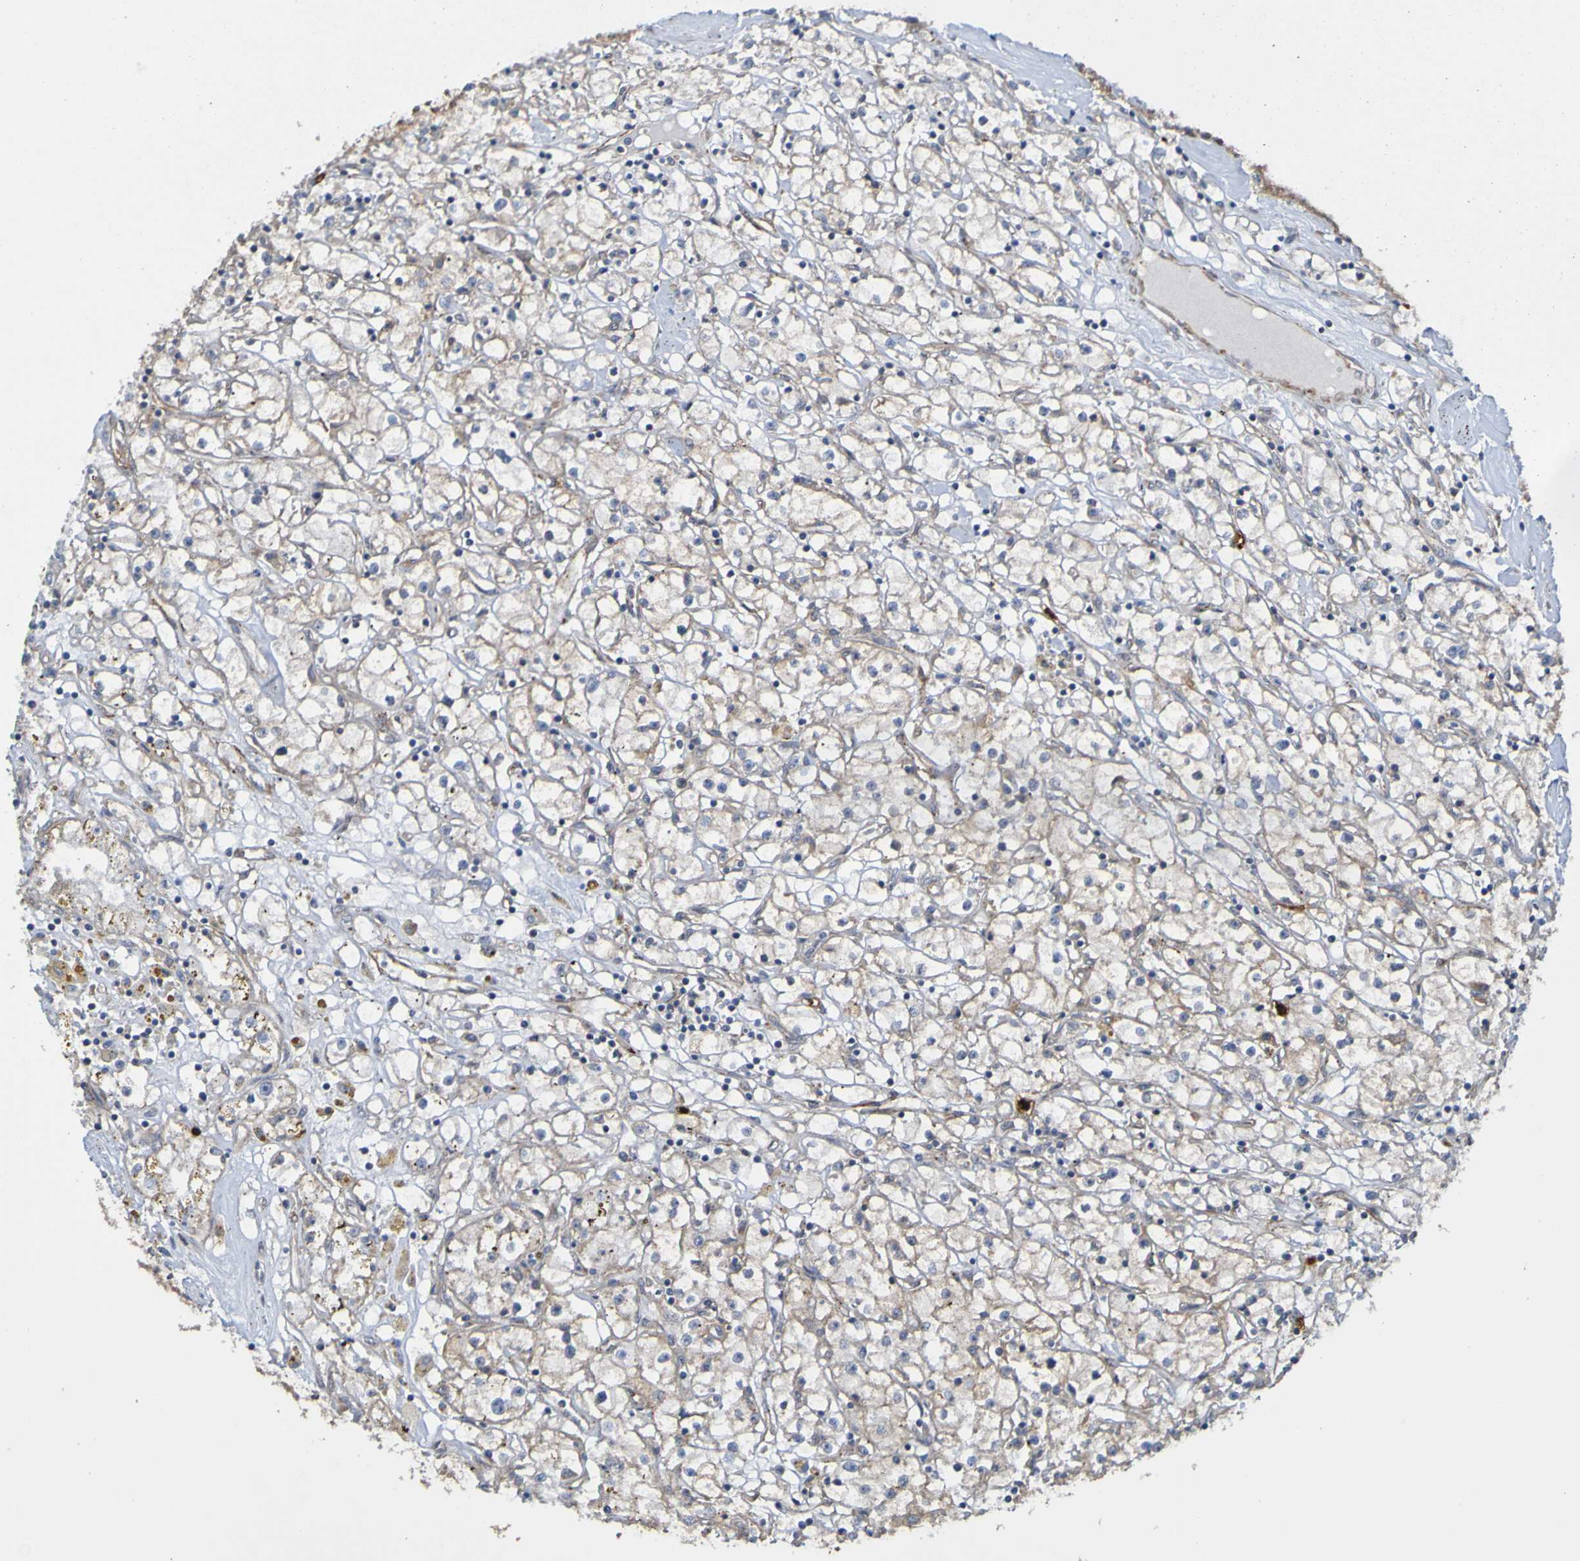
{"staining": {"intensity": "weak", "quantity": "25%-75%", "location": "cytoplasmic/membranous"}, "tissue": "renal cancer", "cell_type": "Tumor cells", "image_type": "cancer", "snomed": [{"axis": "morphology", "description": "Adenocarcinoma, NOS"}, {"axis": "topography", "description": "Kidney"}], "caption": "Tumor cells reveal weak cytoplasmic/membranous positivity in about 25%-75% of cells in renal adenocarcinoma.", "gene": "ST8SIA6", "patient": {"sex": "male", "age": 56}}